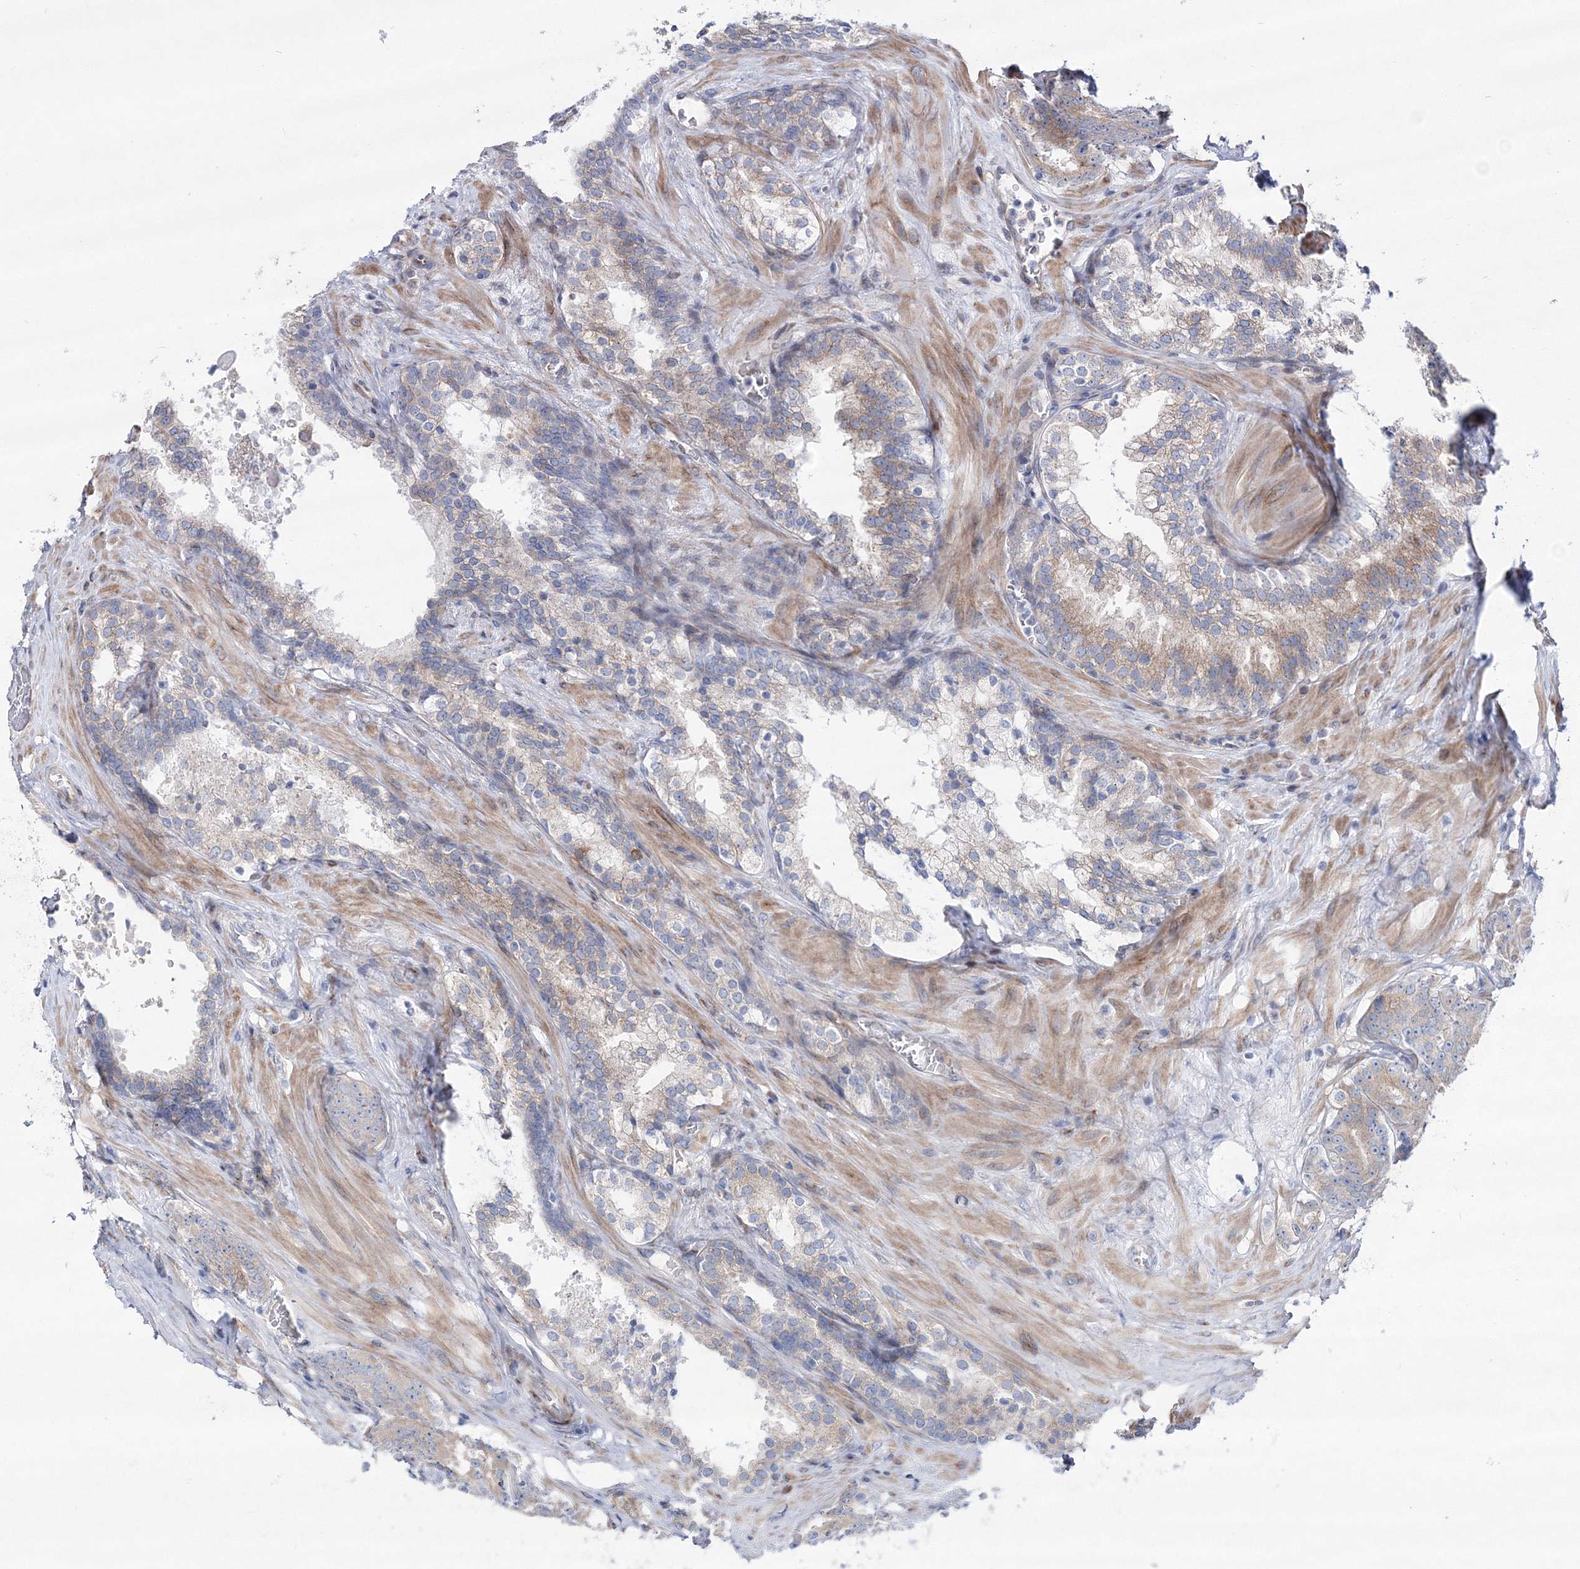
{"staining": {"intensity": "moderate", "quantity": "25%-75%", "location": "cytoplasmic/membranous"}, "tissue": "prostate cancer", "cell_type": "Tumor cells", "image_type": "cancer", "snomed": [{"axis": "morphology", "description": "Adenocarcinoma, High grade"}, {"axis": "topography", "description": "Prostate"}], "caption": "A histopathology image showing moderate cytoplasmic/membranous positivity in approximately 25%-75% of tumor cells in prostate cancer, as visualized by brown immunohistochemical staining.", "gene": "ARHGAP32", "patient": {"sex": "male", "age": 57}}